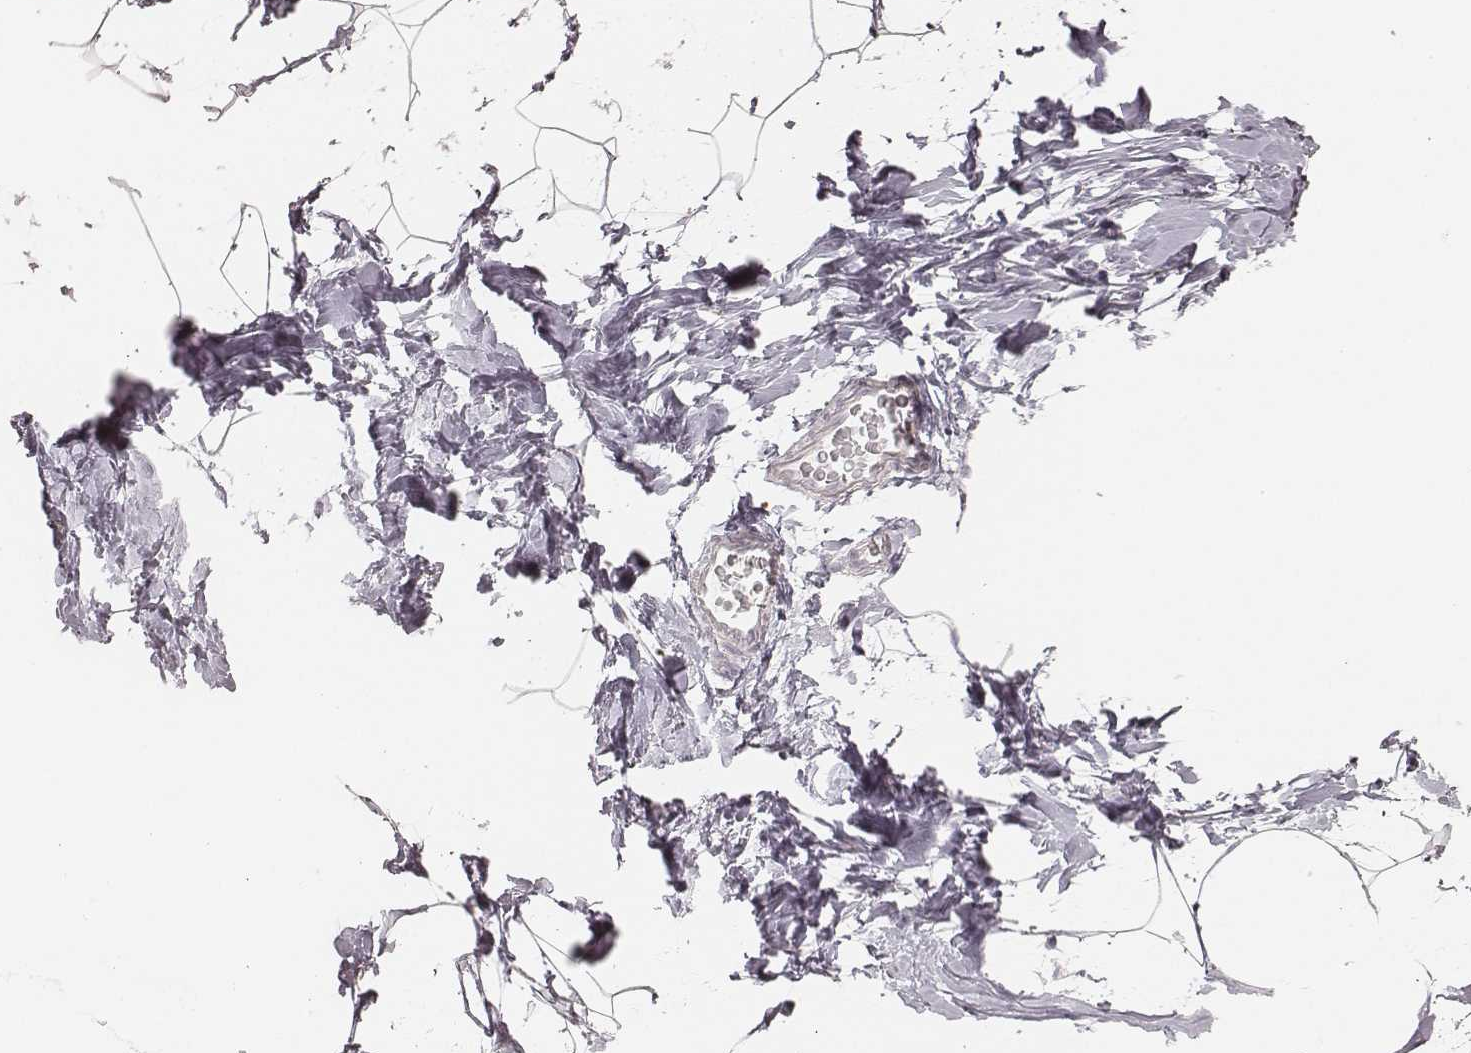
{"staining": {"intensity": "negative", "quantity": "none", "location": "none"}, "tissue": "breast", "cell_type": "Adipocytes", "image_type": "normal", "snomed": [{"axis": "morphology", "description": "Normal tissue, NOS"}, {"axis": "topography", "description": "Breast"}], "caption": "Micrograph shows no protein expression in adipocytes of unremarkable breast.", "gene": "ABCA7", "patient": {"sex": "female", "age": 32}}